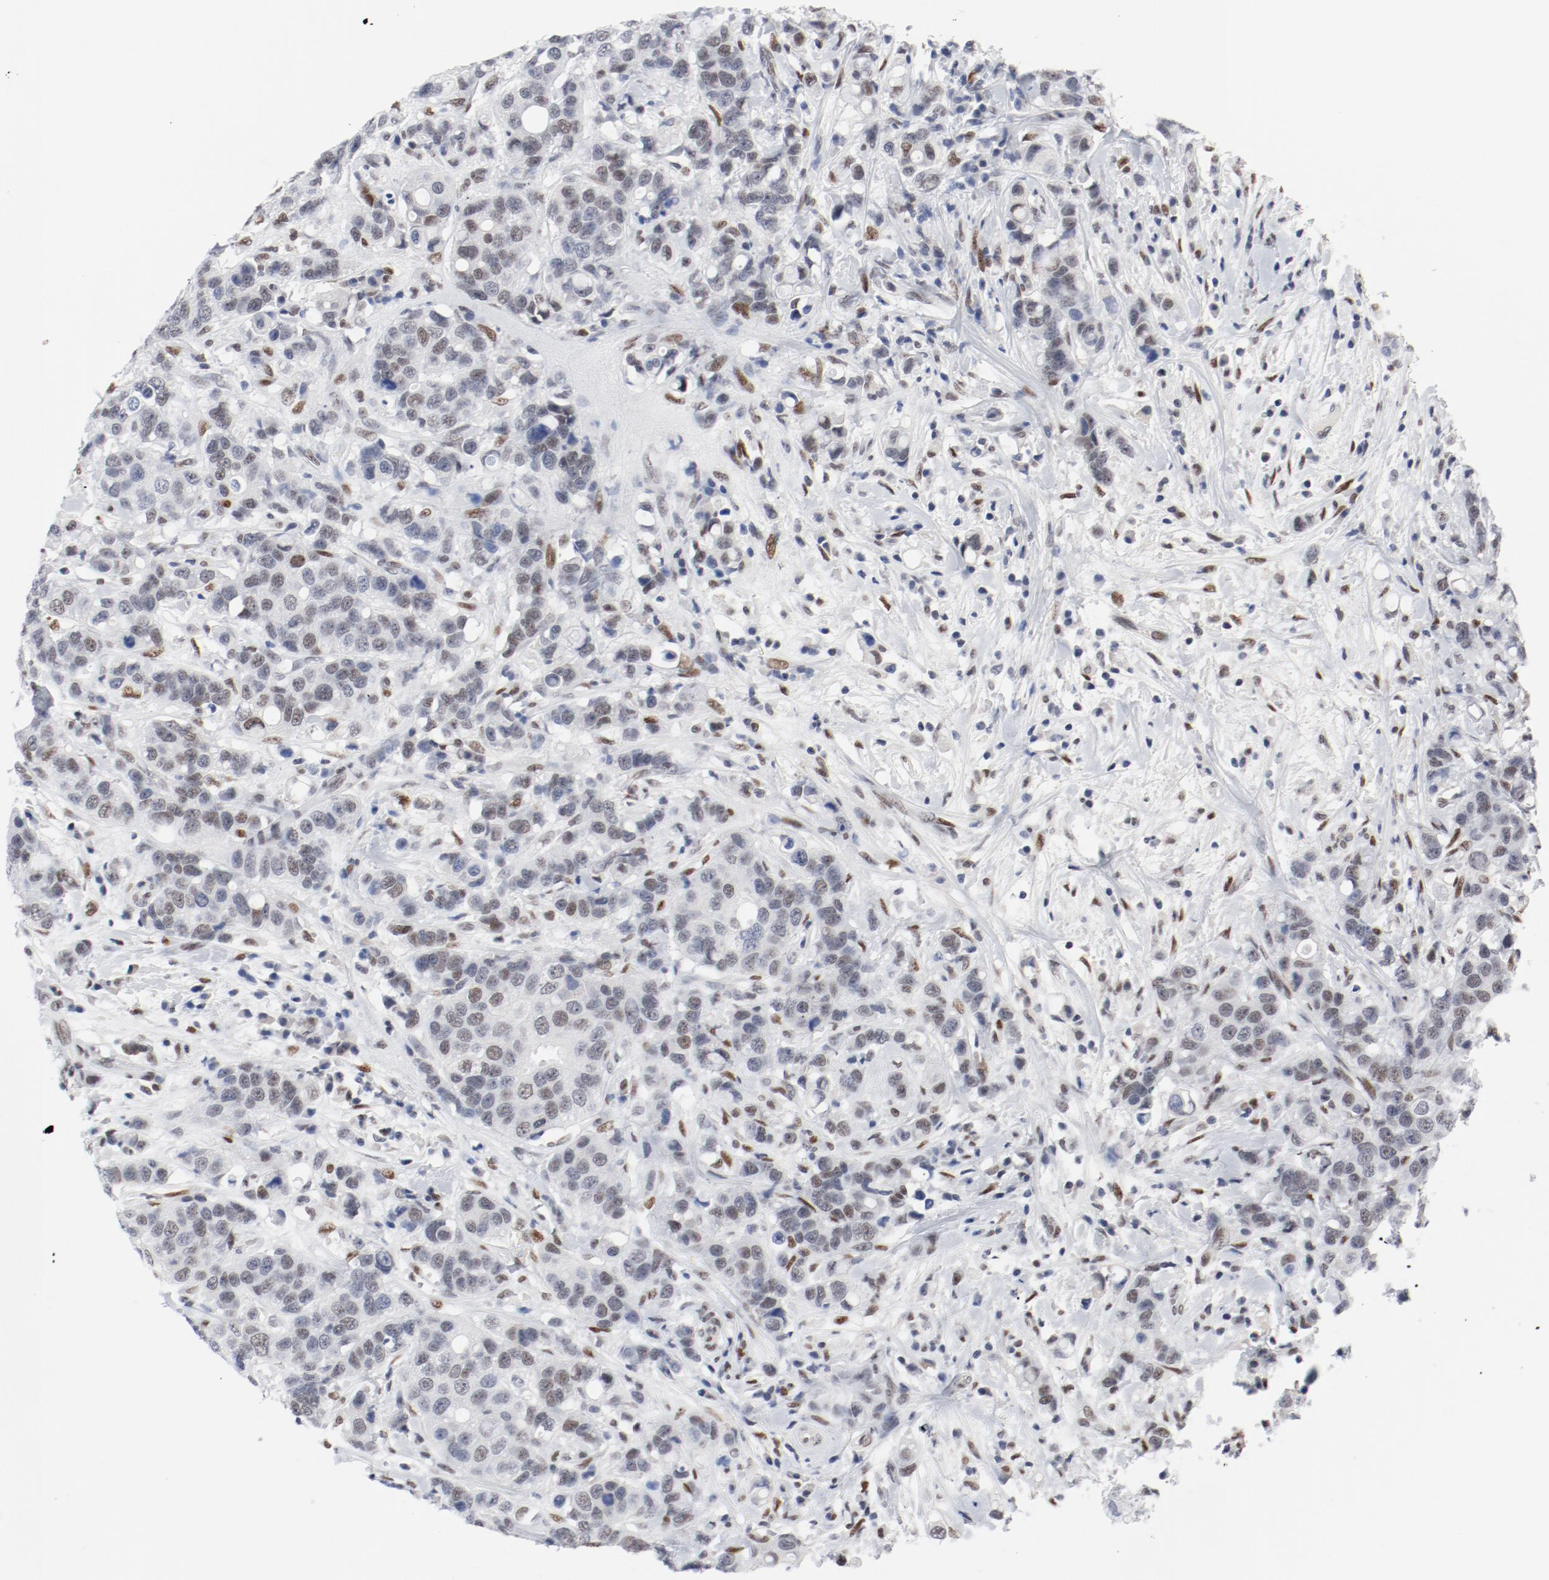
{"staining": {"intensity": "weak", "quantity": ">75%", "location": "nuclear"}, "tissue": "breast cancer", "cell_type": "Tumor cells", "image_type": "cancer", "snomed": [{"axis": "morphology", "description": "Duct carcinoma"}, {"axis": "topography", "description": "Breast"}], "caption": "Immunohistochemistry image of neoplastic tissue: human breast infiltrating ductal carcinoma stained using immunohistochemistry (IHC) shows low levels of weak protein expression localized specifically in the nuclear of tumor cells, appearing as a nuclear brown color.", "gene": "ARNT", "patient": {"sex": "female", "age": 27}}